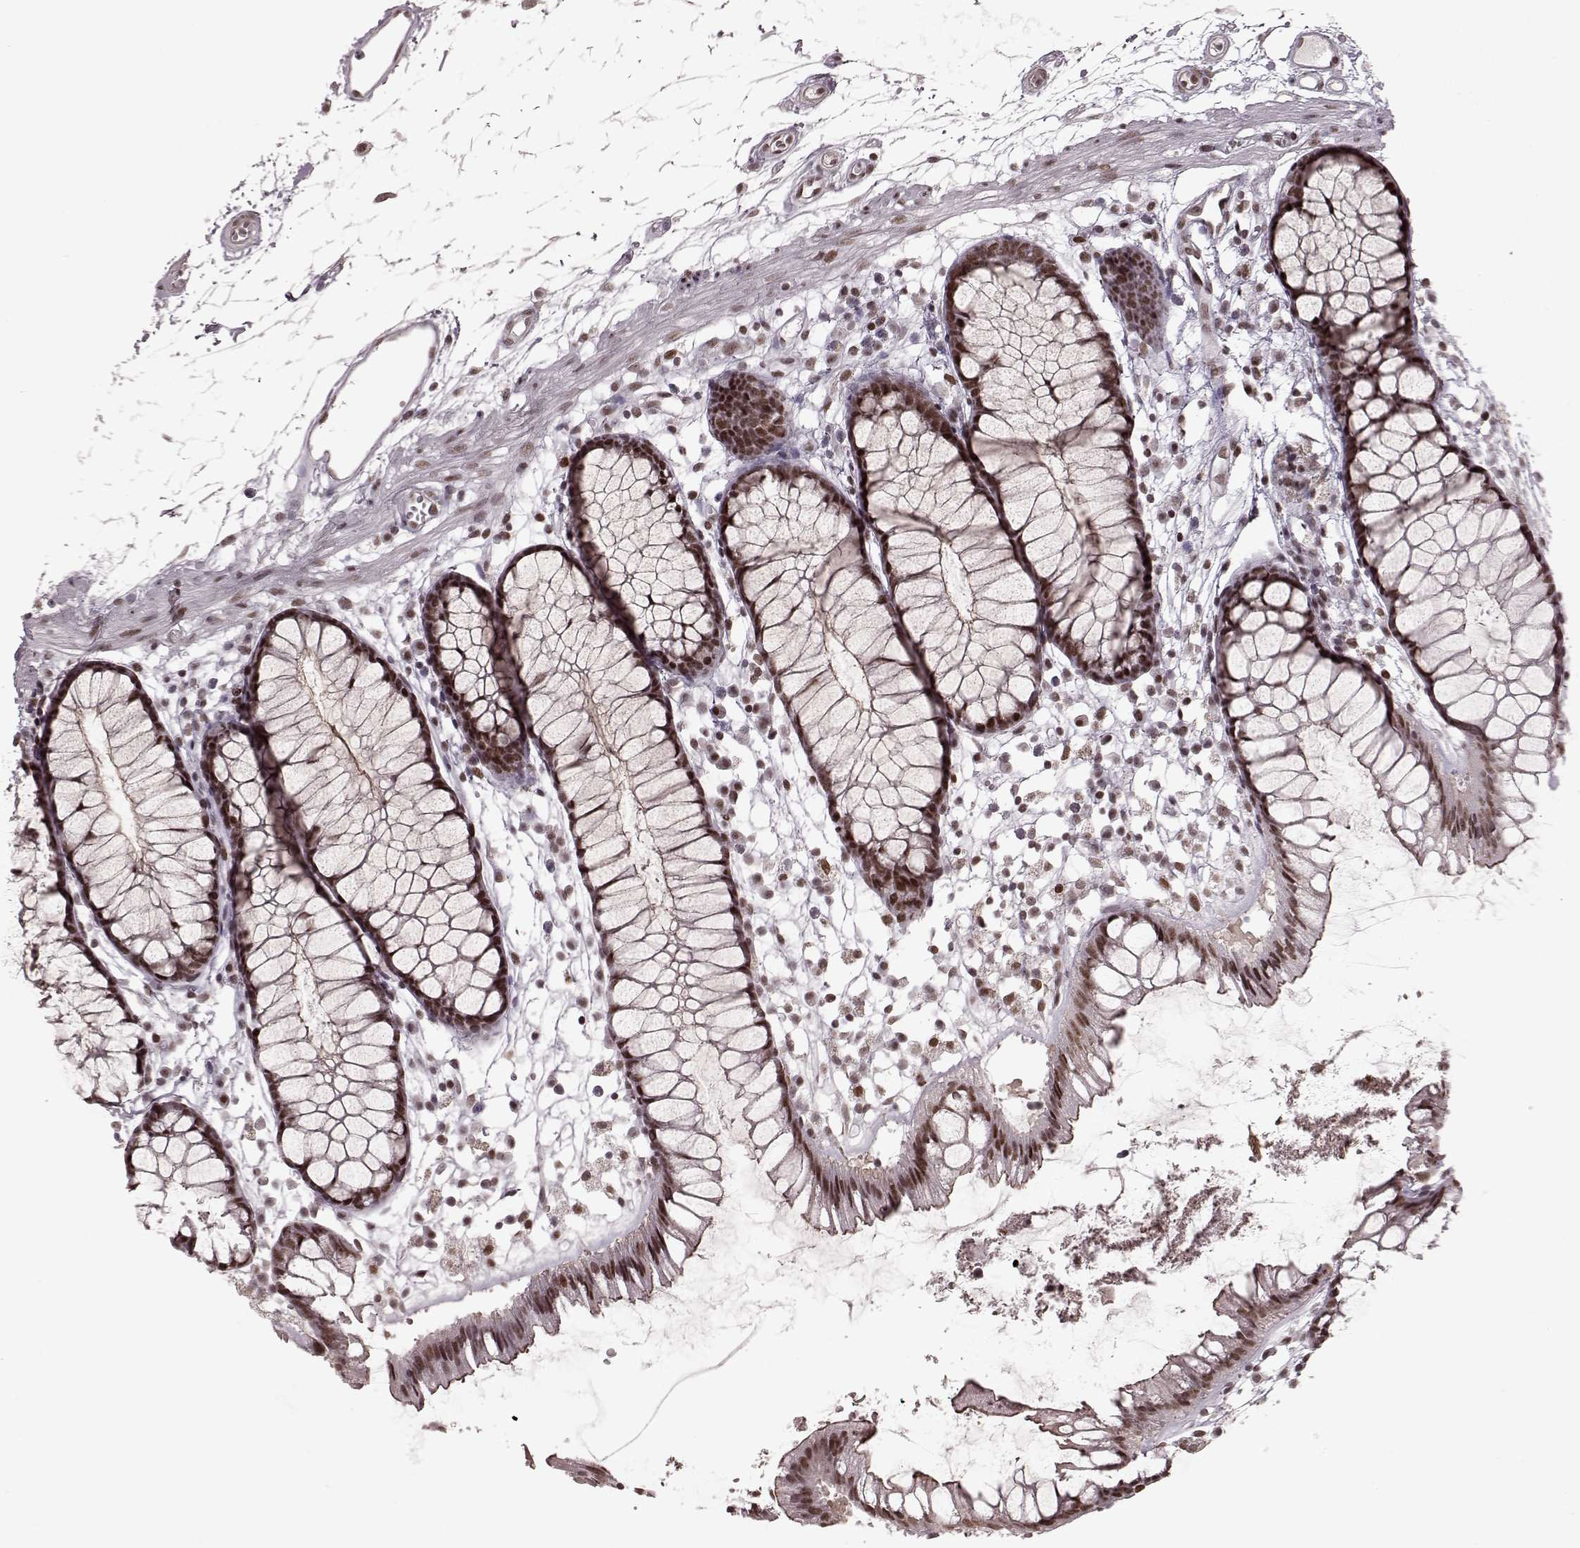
{"staining": {"intensity": "moderate", "quantity": ">75%", "location": "nuclear"}, "tissue": "colon", "cell_type": "Endothelial cells", "image_type": "normal", "snomed": [{"axis": "morphology", "description": "Normal tissue, NOS"}, {"axis": "morphology", "description": "Adenocarcinoma, NOS"}, {"axis": "topography", "description": "Colon"}], "caption": "High-magnification brightfield microscopy of normal colon stained with DAB (brown) and counterstained with hematoxylin (blue). endothelial cells exhibit moderate nuclear staining is appreciated in approximately>75% of cells.", "gene": "NR2C1", "patient": {"sex": "male", "age": 65}}